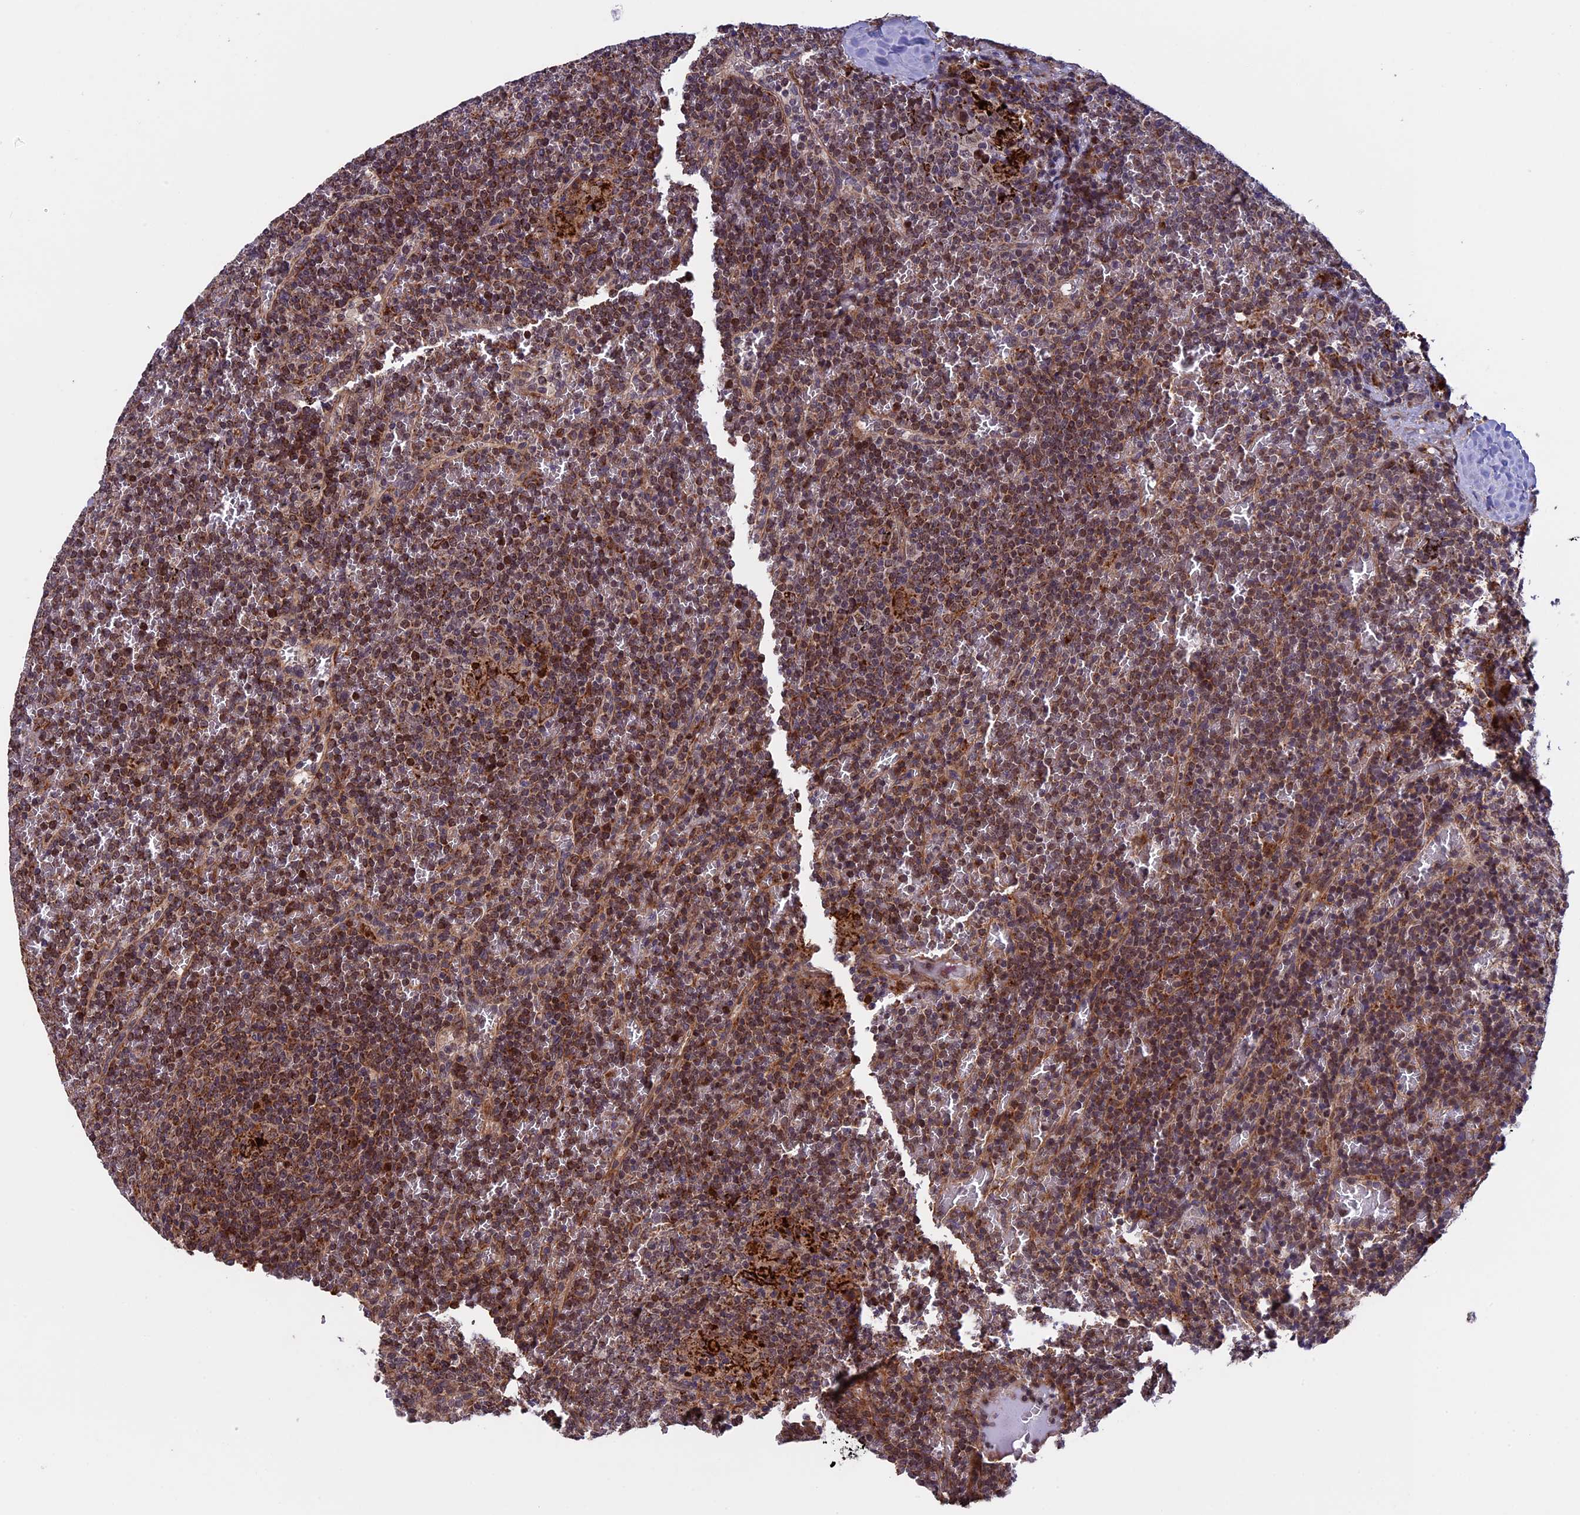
{"staining": {"intensity": "moderate", "quantity": ">75%", "location": "nuclear"}, "tissue": "lymphoma", "cell_type": "Tumor cells", "image_type": "cancer", "snomed": [{"axis": "morphology", "description": "Malignant lymphoma, non-Hodgkin's type, Low grade"}, {"axis": "topography", "description": "Spleen"}], "caption": "Moderate nuclear staining for a protein is appreciated in approximately >75% of tumor cells of malignant lymphoma, non-Hodgkin's type (low-grade) using IHC.", "gene": "RNF17", "patient": {"sex": "female", "age": 19}}